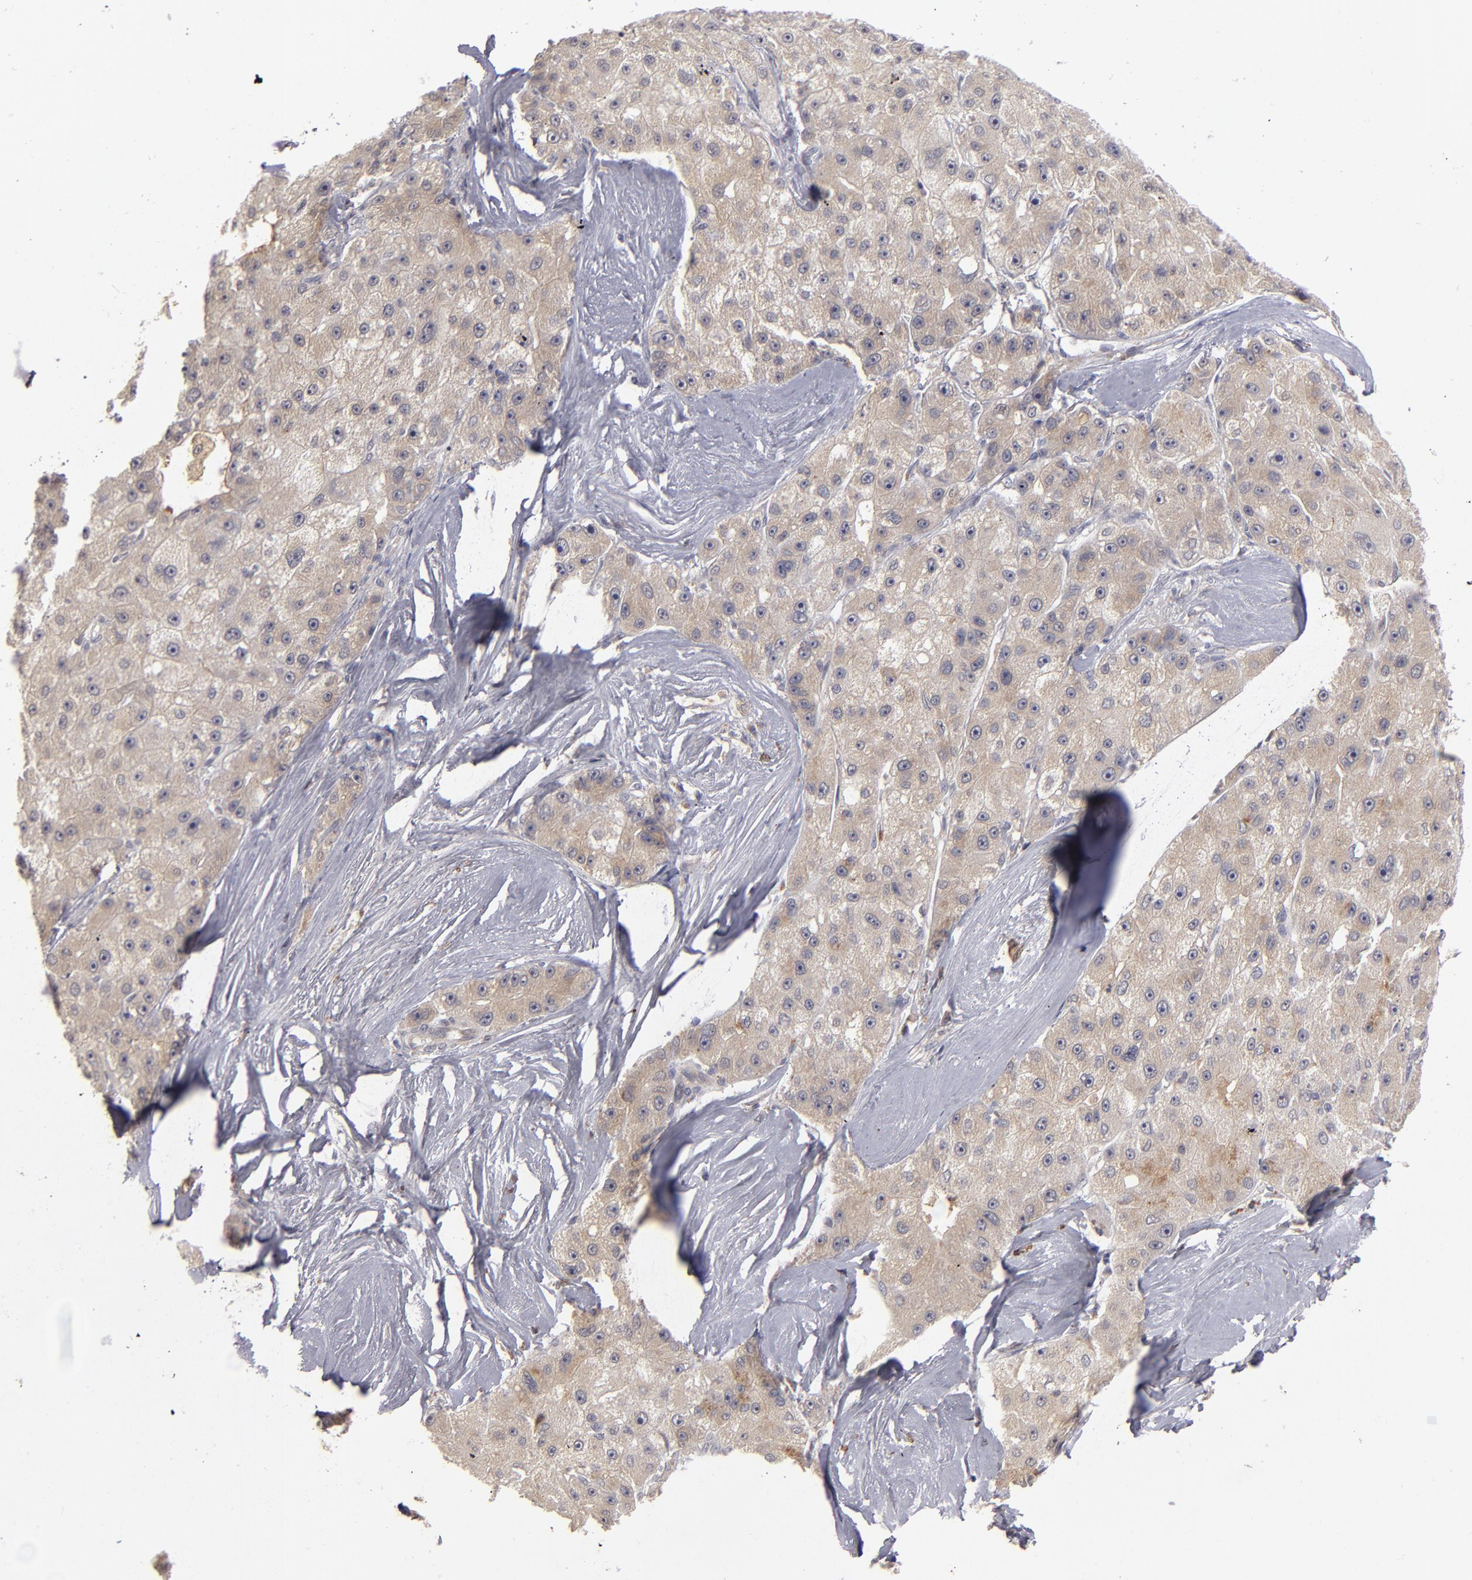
{"staining": {"intensity": "weak", "quantity": ">75%", "location": "cytoplasmic/membranous"}, "tissue": "liver cancer", "cell_type": "Tumor cells", "image_type": "cancer", "snomed": [{"axis": "morphology", "description": "Carcinoma, Hepatocellular, NOS"}, {"axis": "topography", "description": "Liver"}], "caption": "DAB immunohistochemical staining of hepatocellular carcinoma (liver) demonstrates weak cytoplasmic/membranous protein positivity in about >75% of tumor cells.", "gene": "EXD2", "patient": {"sex": "male", "age": 80}}